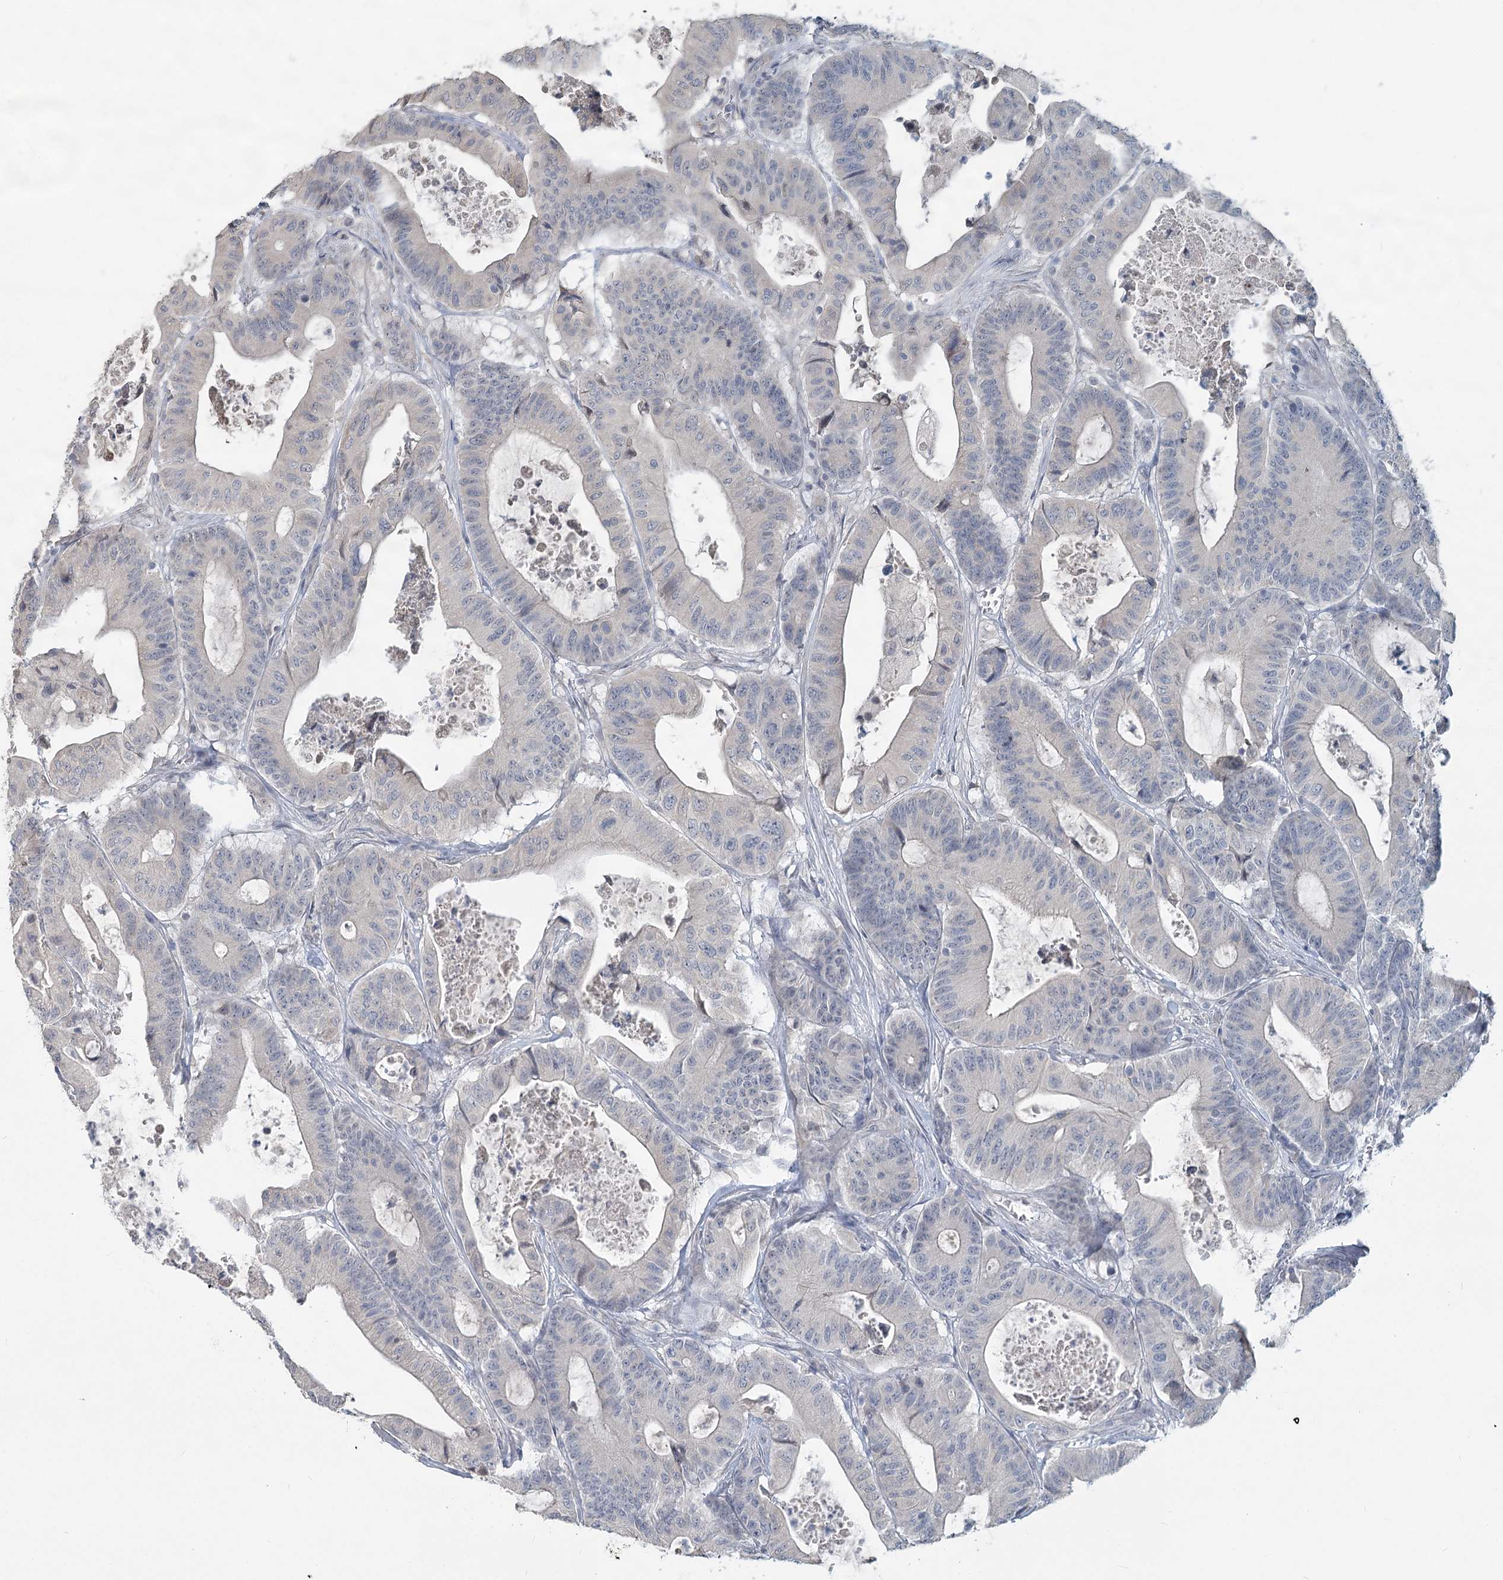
{"staining": {"intensity": "negative", "quantity": "none", "location": "none"}, "tissue": "colorectal cancer", "cell_type": "Tumor cells", "image_type": "cancer", "snomed": [{"axis": "morphology", "description": "Adenocarcinoma, NOS"}, {"axis": "topography", "description": "Colon"}], "caption": "A high-resolution histopathology image shows immunohistochemistry (IHC) staining of adenocarcinoma (colorectal), which displays no significant expression in tumor cells.", "gene": "SLC9A3", "patient": {"sex": "female", "age": 84}}